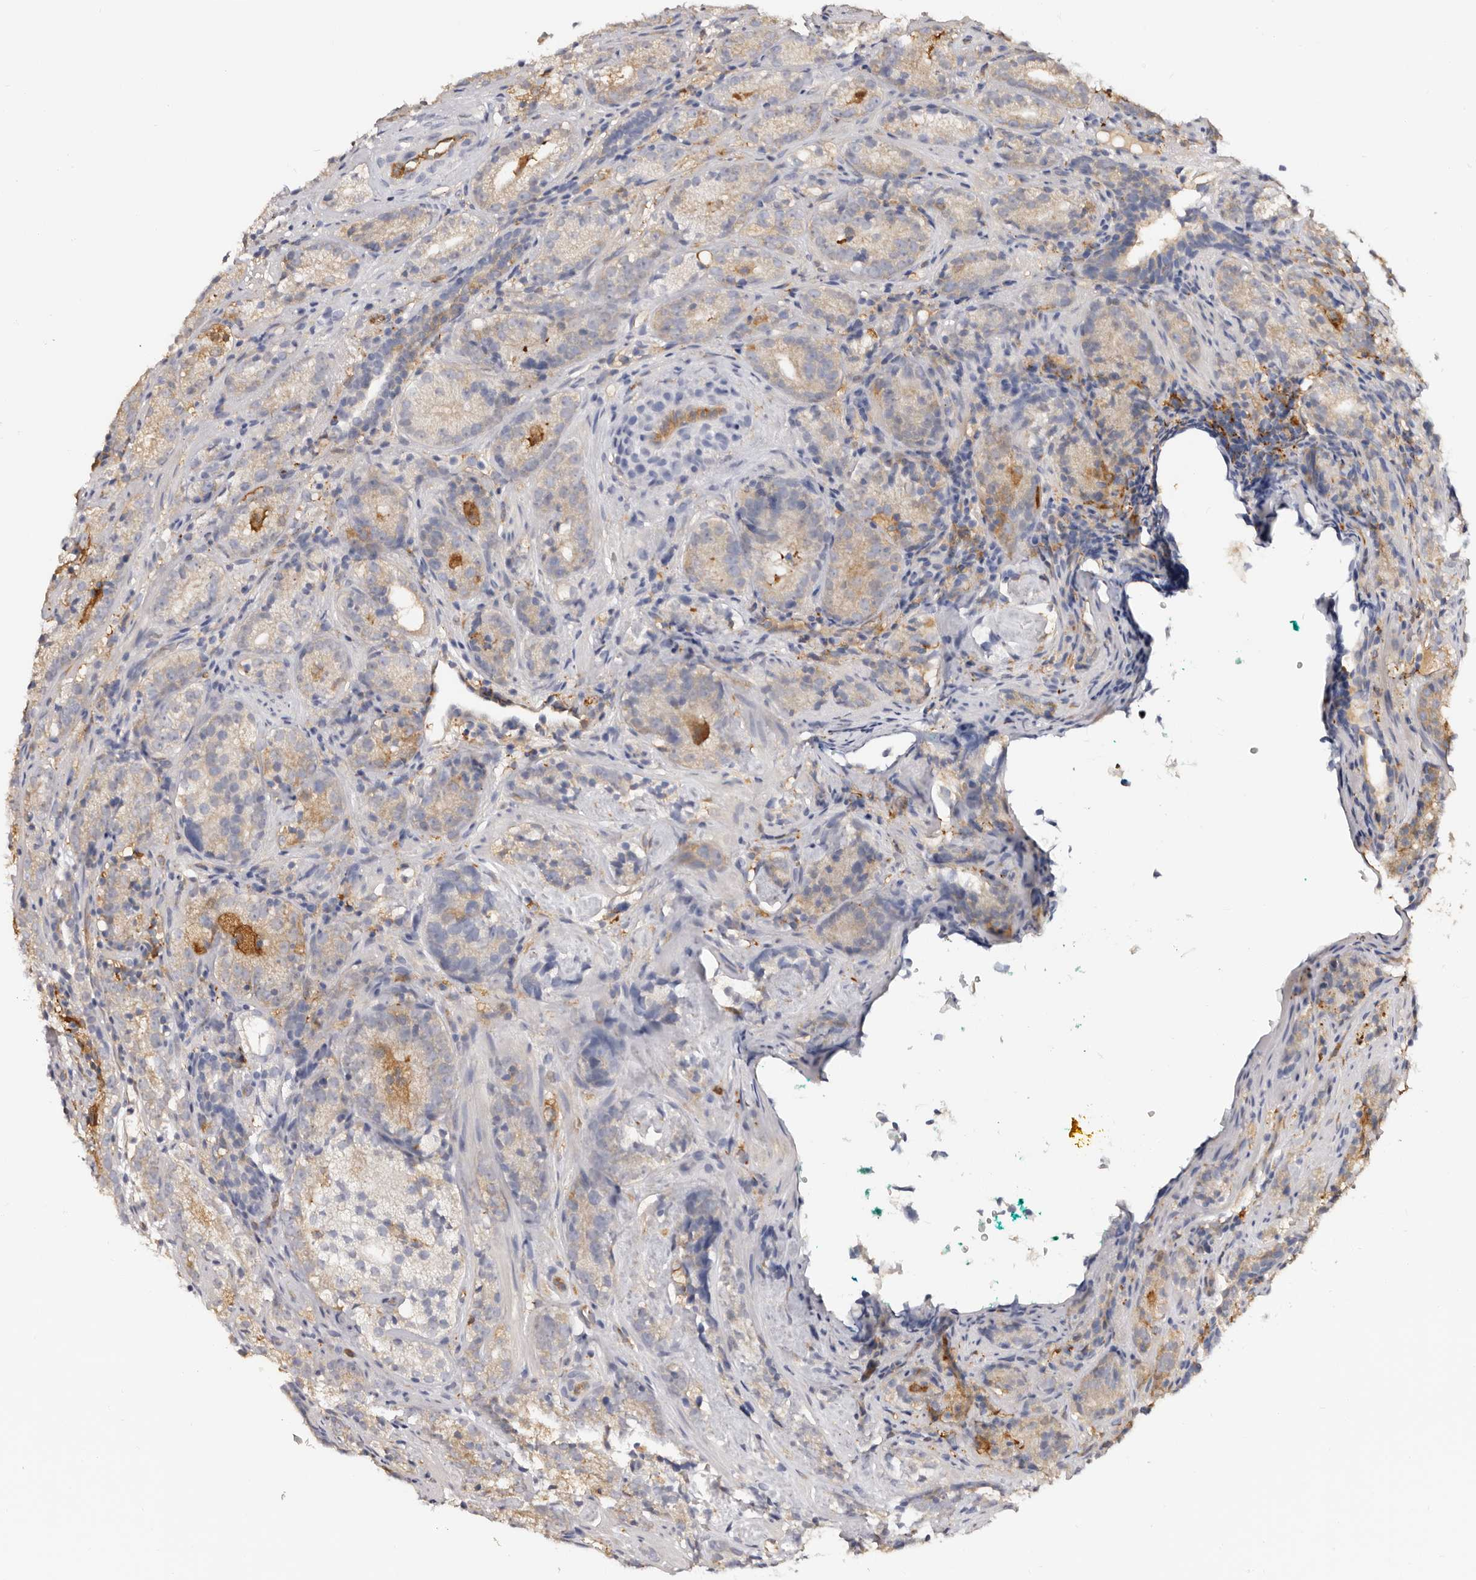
{"staining": {"intensity": "weak", "quantity": "<25%", "location": "cytoplasmic/membranous"}, "tissue": "prostate cancer", "cell_type": "Tumor cells", "image_type": "cancer", "snomed": [{"axis": "morphology", "description": "Adenocarcinoma, High grade"}, {"axis": "topography", "description": "Prostate"}], "caption": "Human prostate cancer stained for a protein using immunohistochemistry (IHC) displays no positivity in tumor cells.", "gene": "LAP3", "patient": {"sex": "male", "age": 56}}